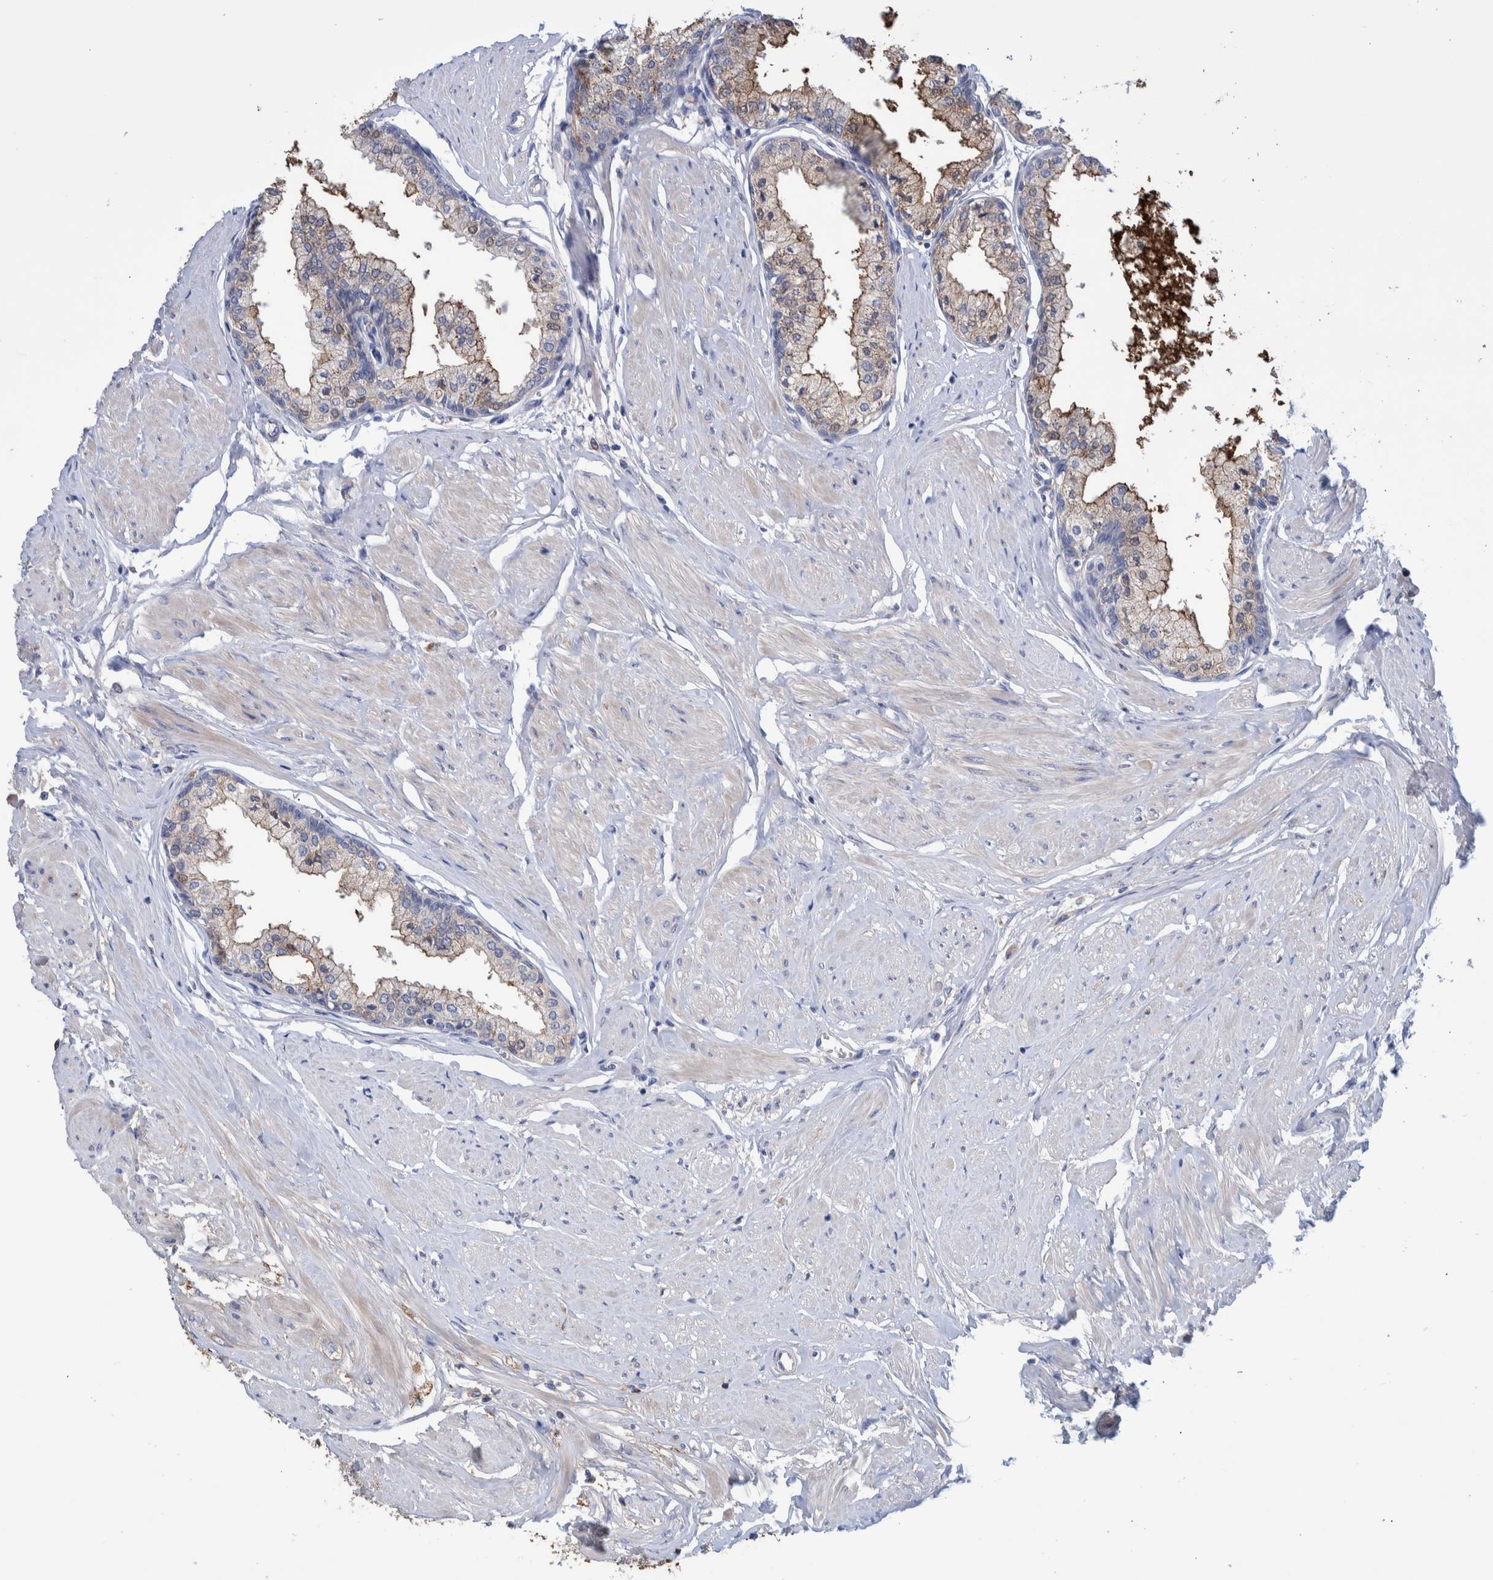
{"staining": {"intensity": "weak", "quantity": "<25%", "location": "cytoplasmic/membranous"}, "tissue": "seminal vesicle", "cell_type": "Glandular cells", "image_type": "normal", "snomed": [{"axis": "morphology", "description": "Normal tissue, NOS"}, {"axis": "topography", "description": "Prostate"}, {"axis": "topography", "description": "Seminal veicle"}], "caption": "IHC micrograph of benign seminal vesicle stained for a protein (brown), which exhibits no positivity in glandular cells.", "gene": "DLL4", "patient": {"sex": "male", "age": 60}}